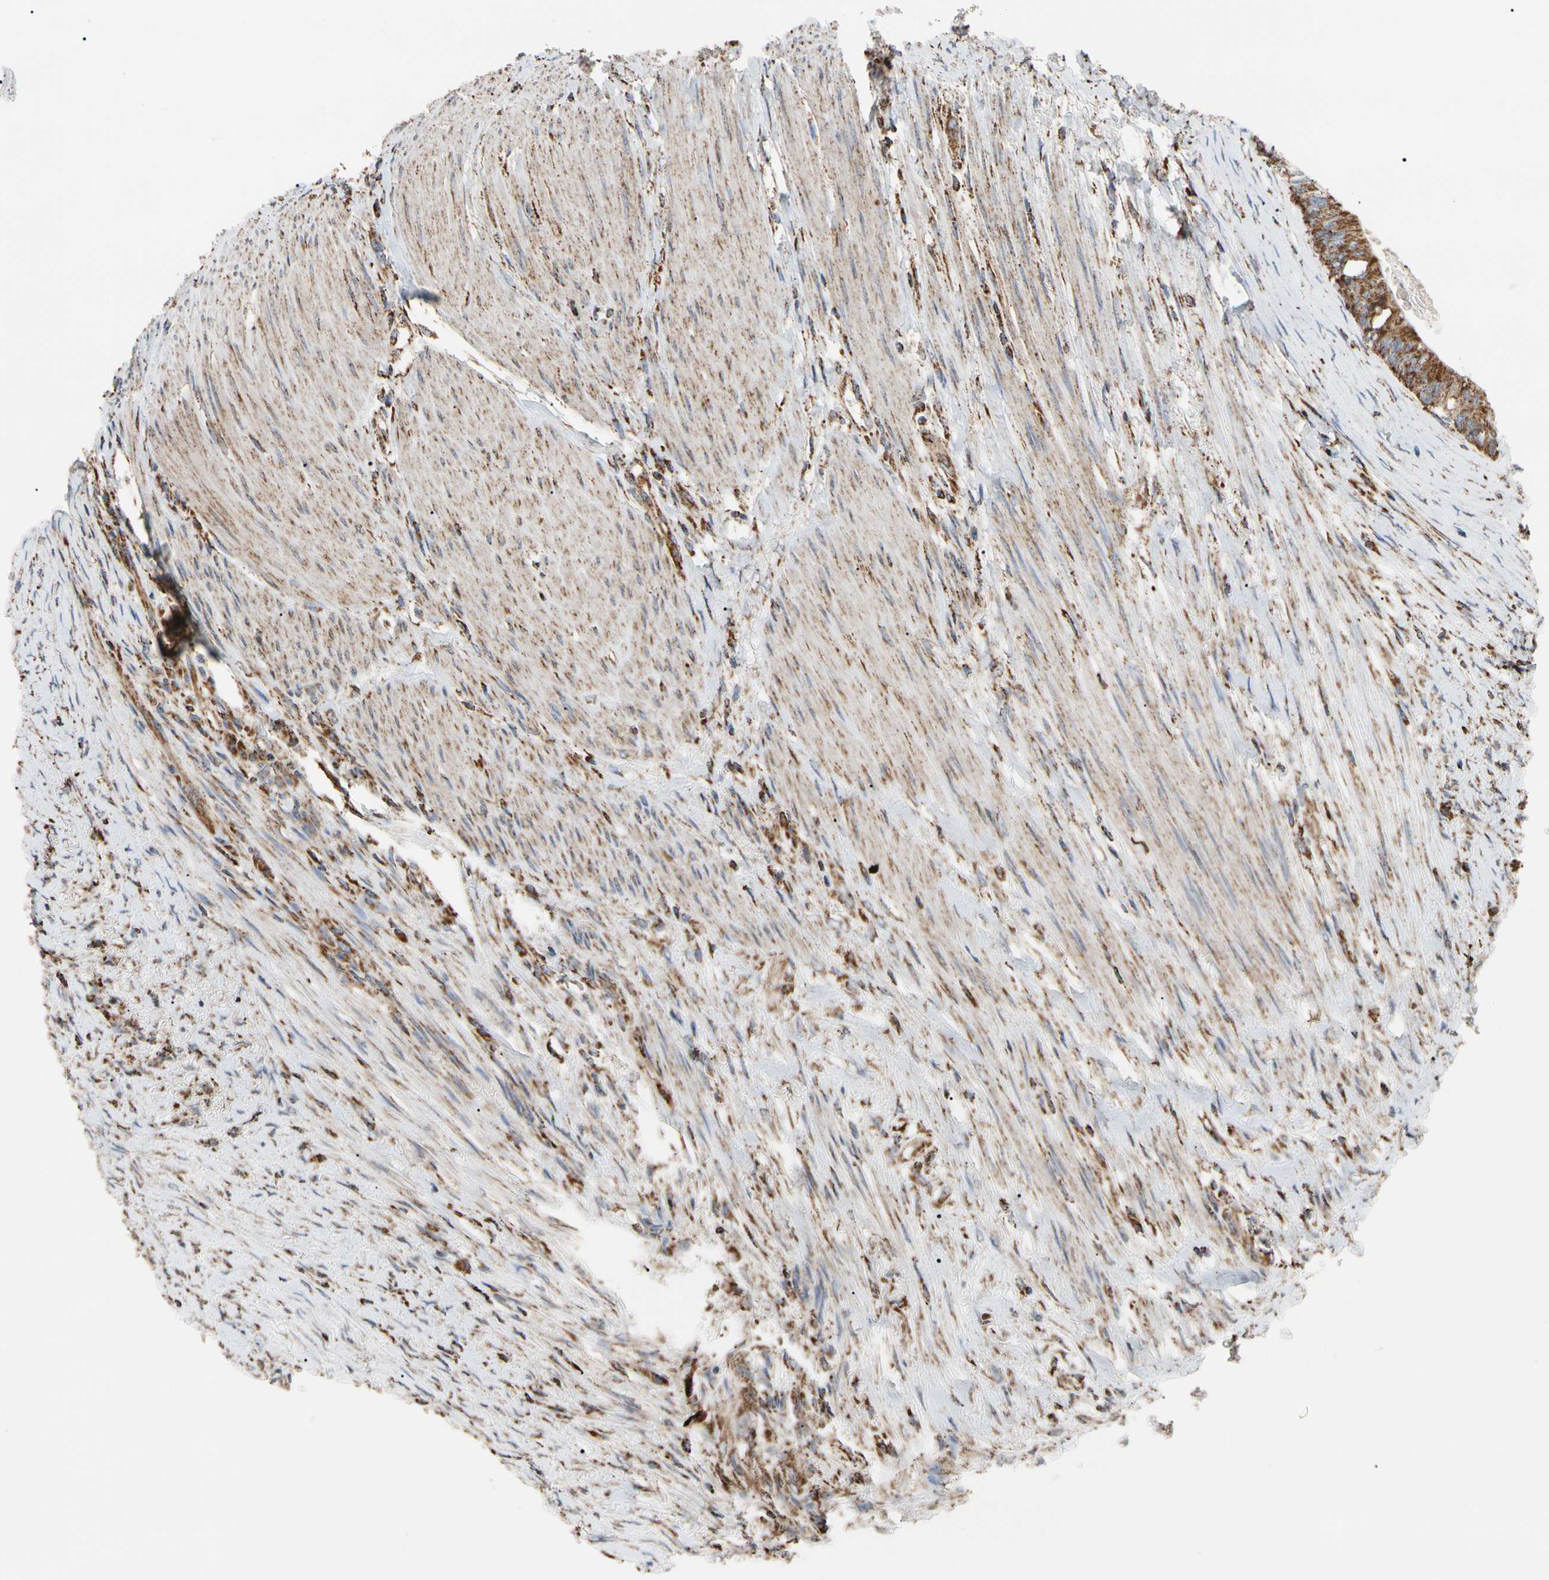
{"staining": {"intensity": "strong", "quantity": ">75%", "location": "cytoplasmic/membranous"}, "tissue": "colorectal cancer", "cell_type": "Tumor cells", "image_type": "cancer", "snomed": [{"axis": "morphology", "description": "Adenocarcinoma, NOS"}, {"axis": "topography", "description": "Rectum"}], "caption": "Colorectal cancer stained with a brown dye shows strong cytoplasmic/membranous positive positivity in about >75% of tumor cells.", "gene": "FAM110B", "patient": {"sex": "male", "age": 63}}